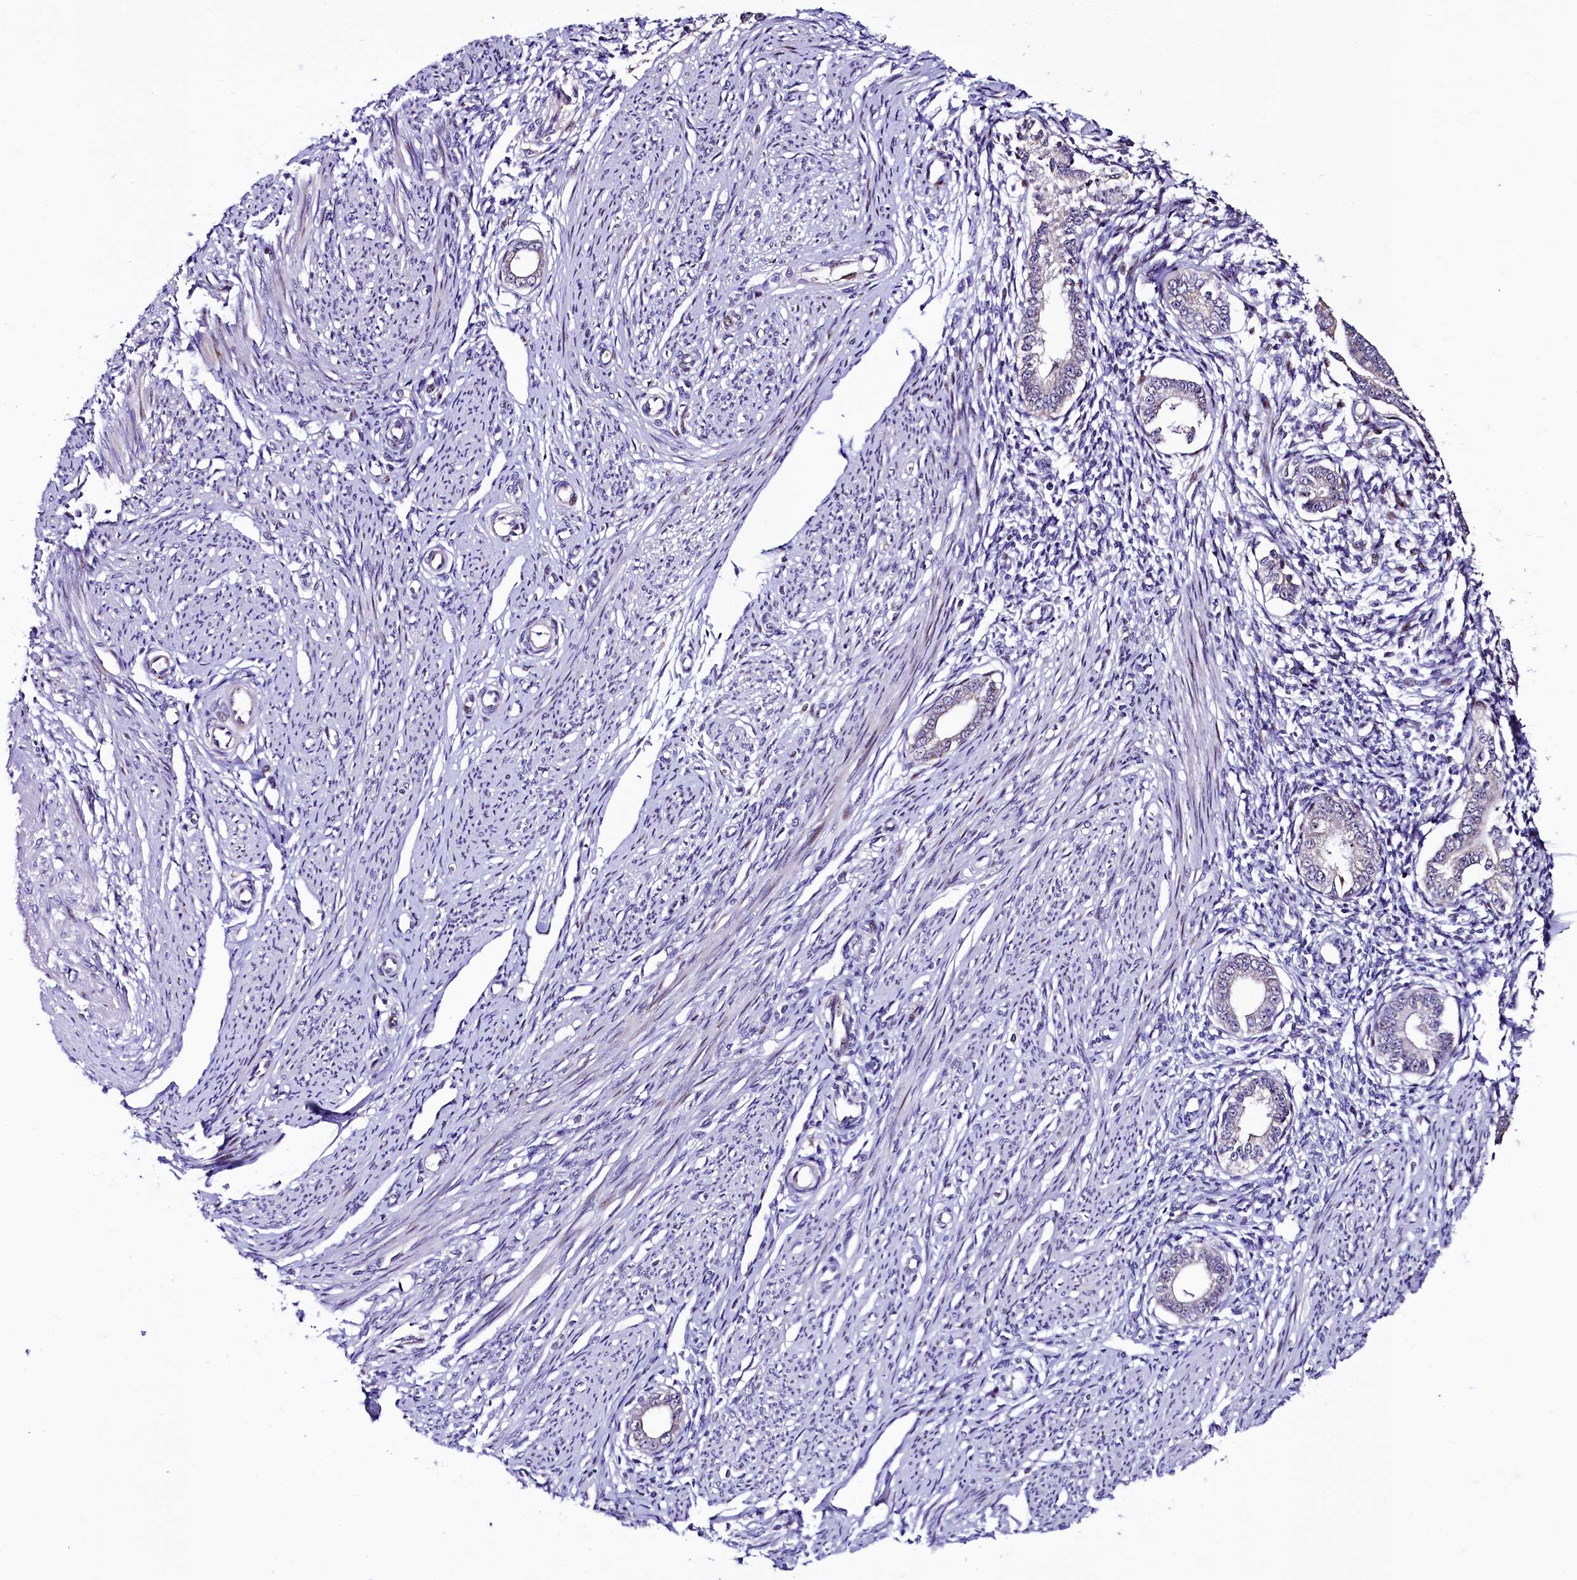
{"staining": {"intensity": "moderate", "quantity": "<25%", "location": "cytoplasmic/membranous"}, "tissue": "endometrium", "cell_type": "Cells in endometrial stroma", "image_type": "normal", "snomed": [{"axis": "morphology", "description": "Normal tissue, NOS"}, {"axis": "topography", "description": "Endometrium"}], "caption": "Cells in endometrial stroma show low levels of moderate cytoplasmic/membranous positivity in approximately <25% of cells in unremarkable human endometrium. The protein of interest is shown in brown color, while the nuclei are stained blue.", "gene": "TRMT112", "patient": {"sex": "female", "age": 56}}